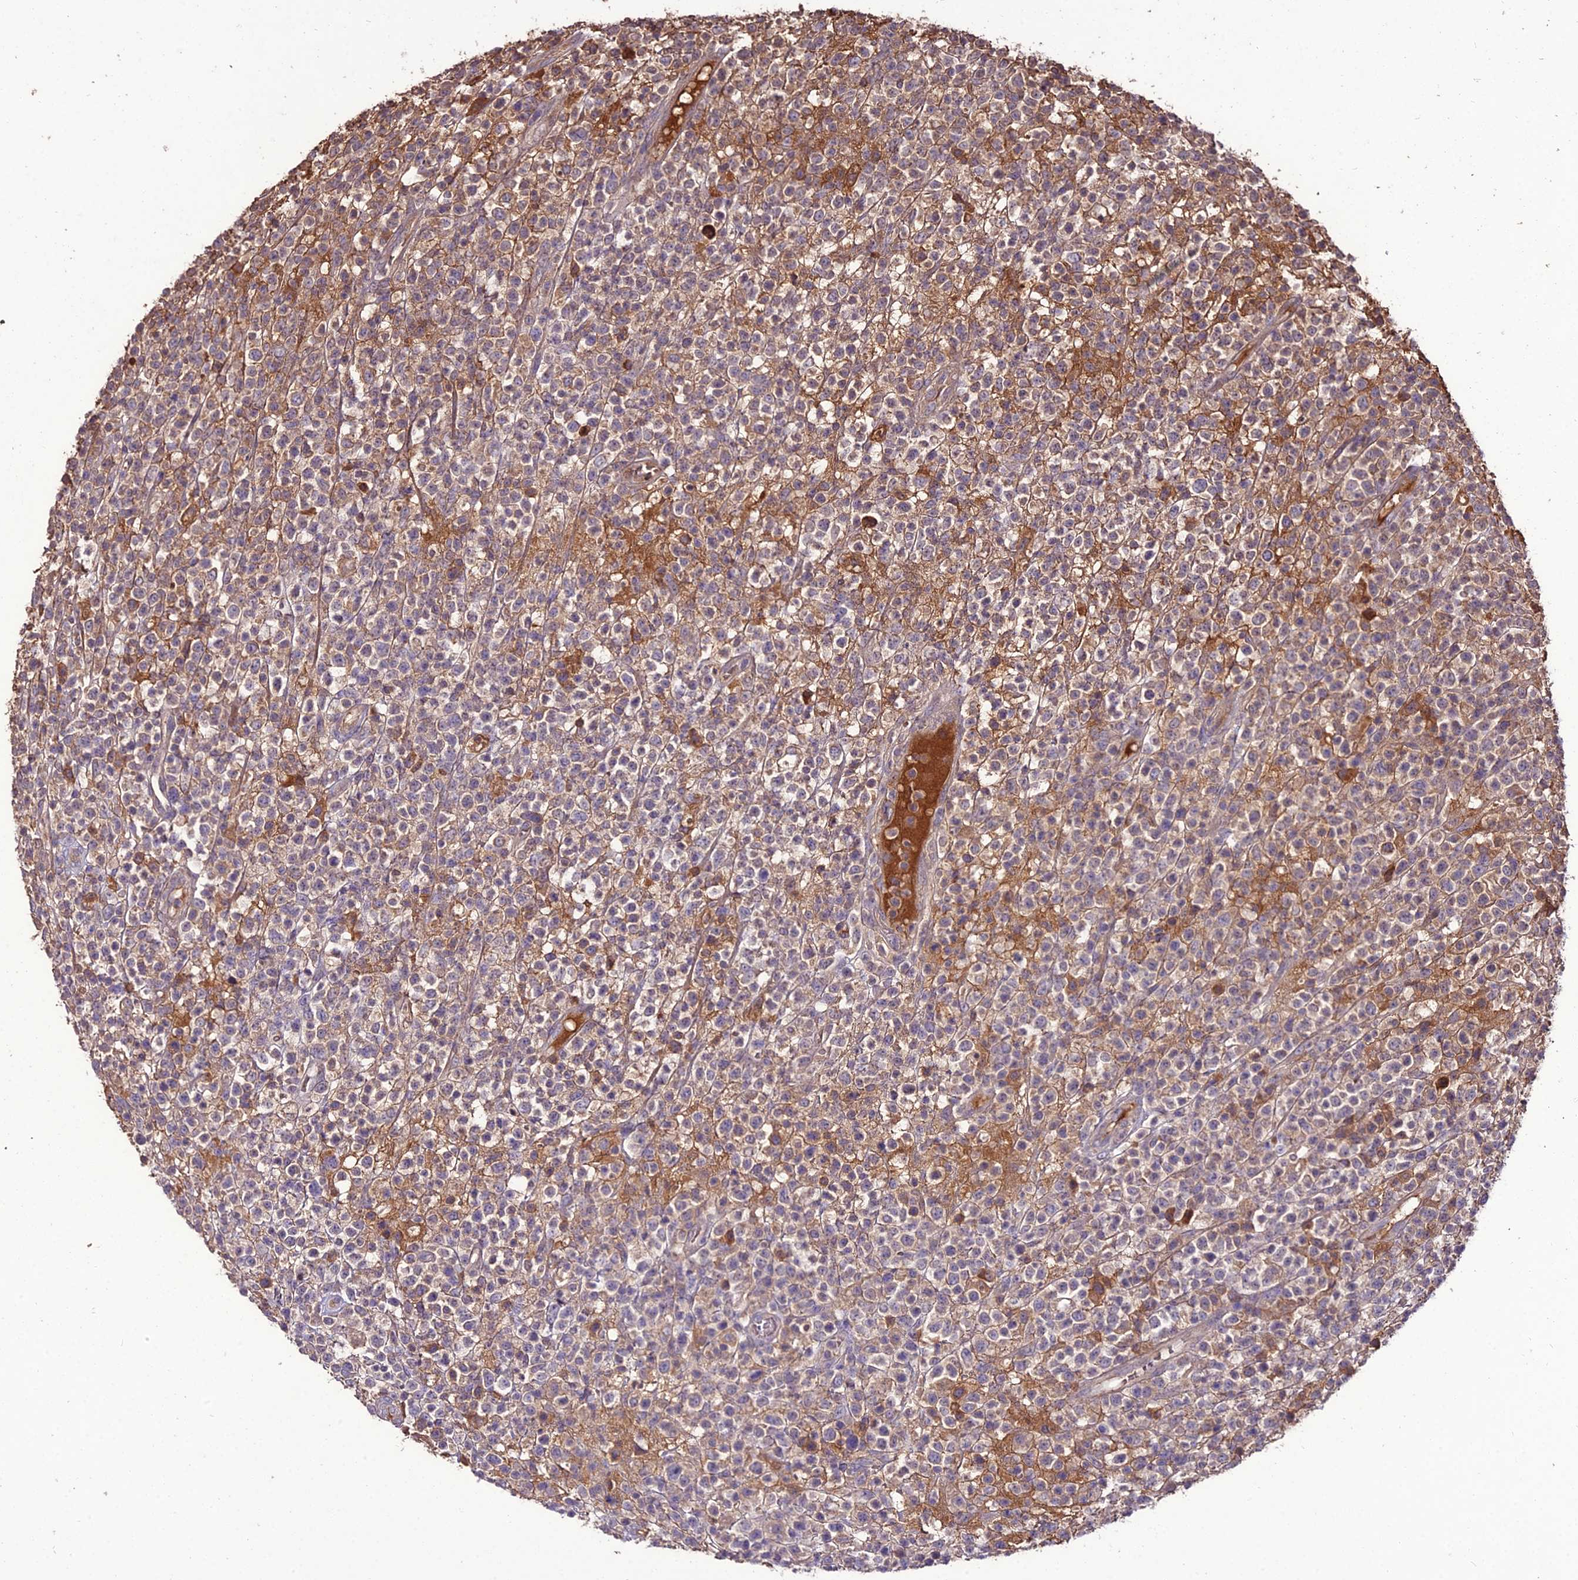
{"staining": {"intensity": "weak", "quantity": "<25%", "location": "cytoplasmic/membranous"}, "tissue": "lymphoma", "cell_type": "Tumor cells", "image_type": "cancer", "snomed": [{"axis": "morphology", "description": "Malignant lymphoma, non-Hodgkin's type, High grade"}, {"axis": "topography", "description": "Colon"}], "caption": "This is an immunohistochemistry histopathology image of lymphoma. There is no positivity in tumor cells.", "gene": "KCTD16", "patient": {"sex": "female", "age": 53}}